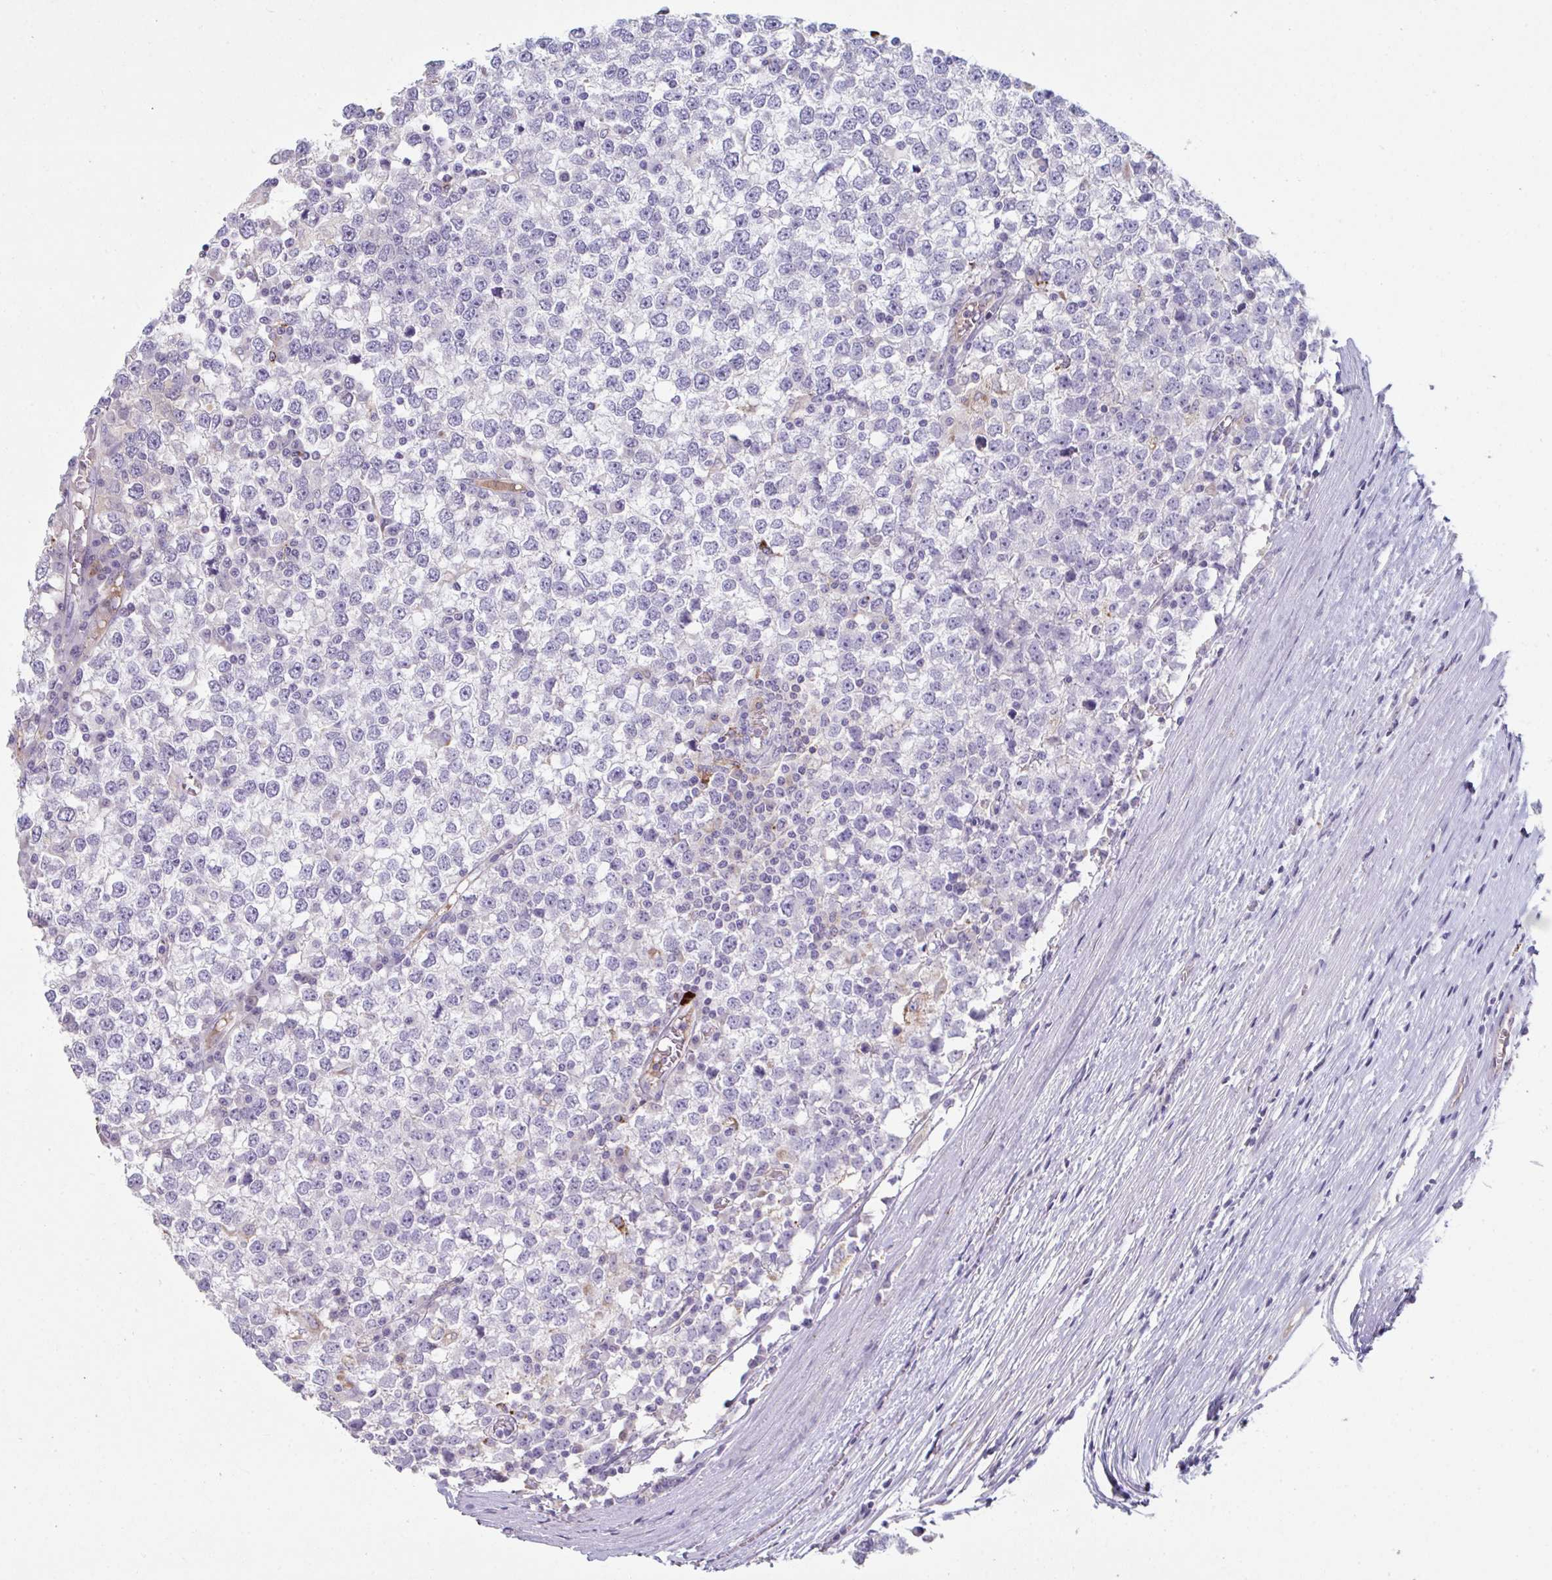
{"staining": {"intensity": "negative", "quantity": "none", "location": "none"}, "tissue": "testis cancer", "cell_type": "Tumor cells", "image_type": "cancer", "snomed": [{"axis": "morphology", "description": "Seminoma, NOS"}, {"axis": "topography", "description": "Testis"}], "caption": "Immunohistochemical staining of testis seminoma shows no significant positivity in tumor cells. The staining is performed using DAB brown chromogen with nuclei counter-stained in using hematoxylin.", "gene": "ADAM21", "patient": {"sex": "male", "age": 65}}